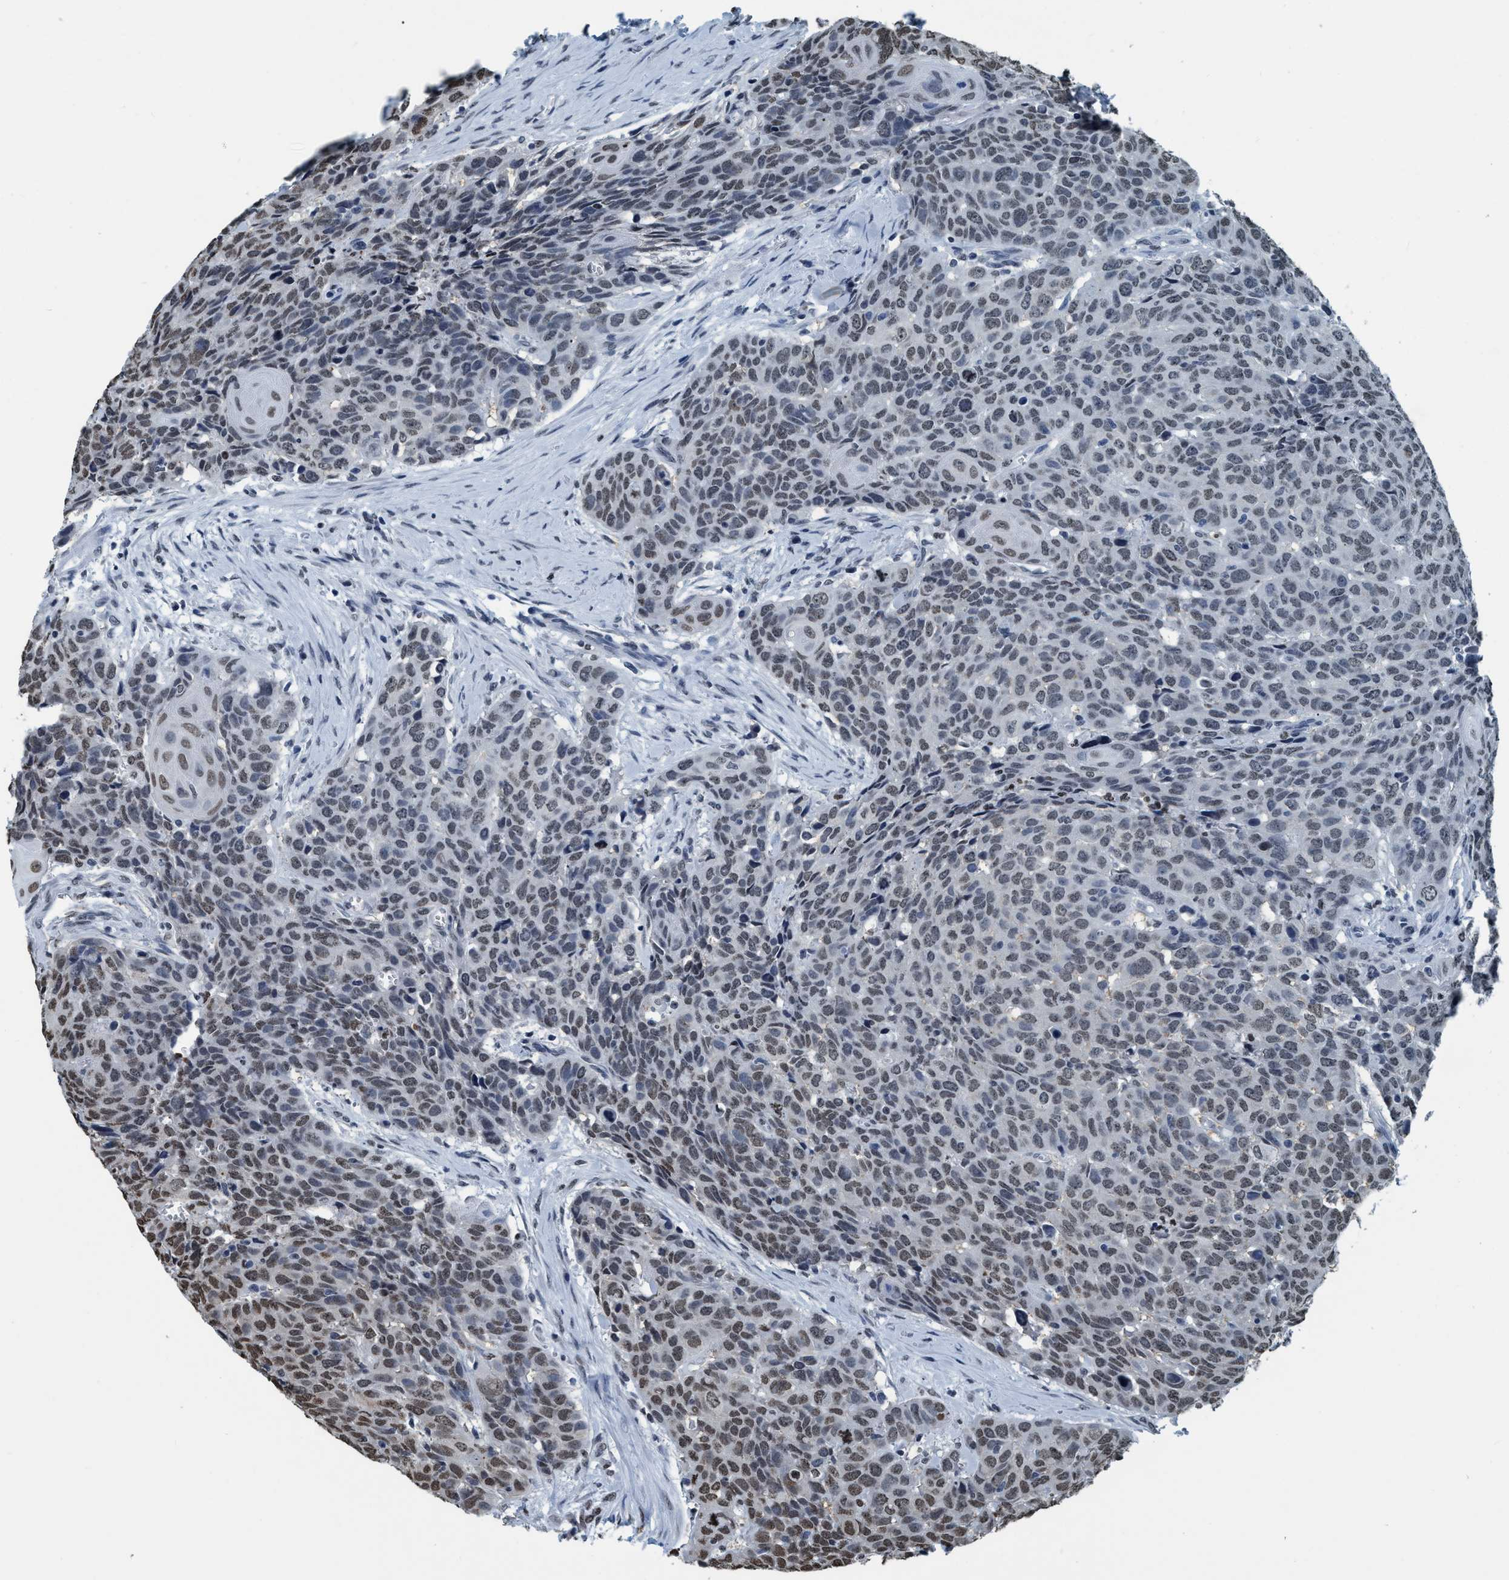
{"staining": {"intensity": "weak", "quantity": ">75%", "location": "nuclear"}, "tissue": "head and neck cancer", "cell_type": "Tumor cells", "image_type": "cancer", "snomed": [{"axis": "morphology", "description": "Squamous cell carcinoma, NOS"}, {"axis": "topography", "description": "Head-Neck"}], "caption": "Head and neck cancer stained with a brown dye demonstrates weak nuclear positive expression in about >75% of tumor cells.", "gene": "CCNE2", "patient": {"sex": "male", "age": 66}}